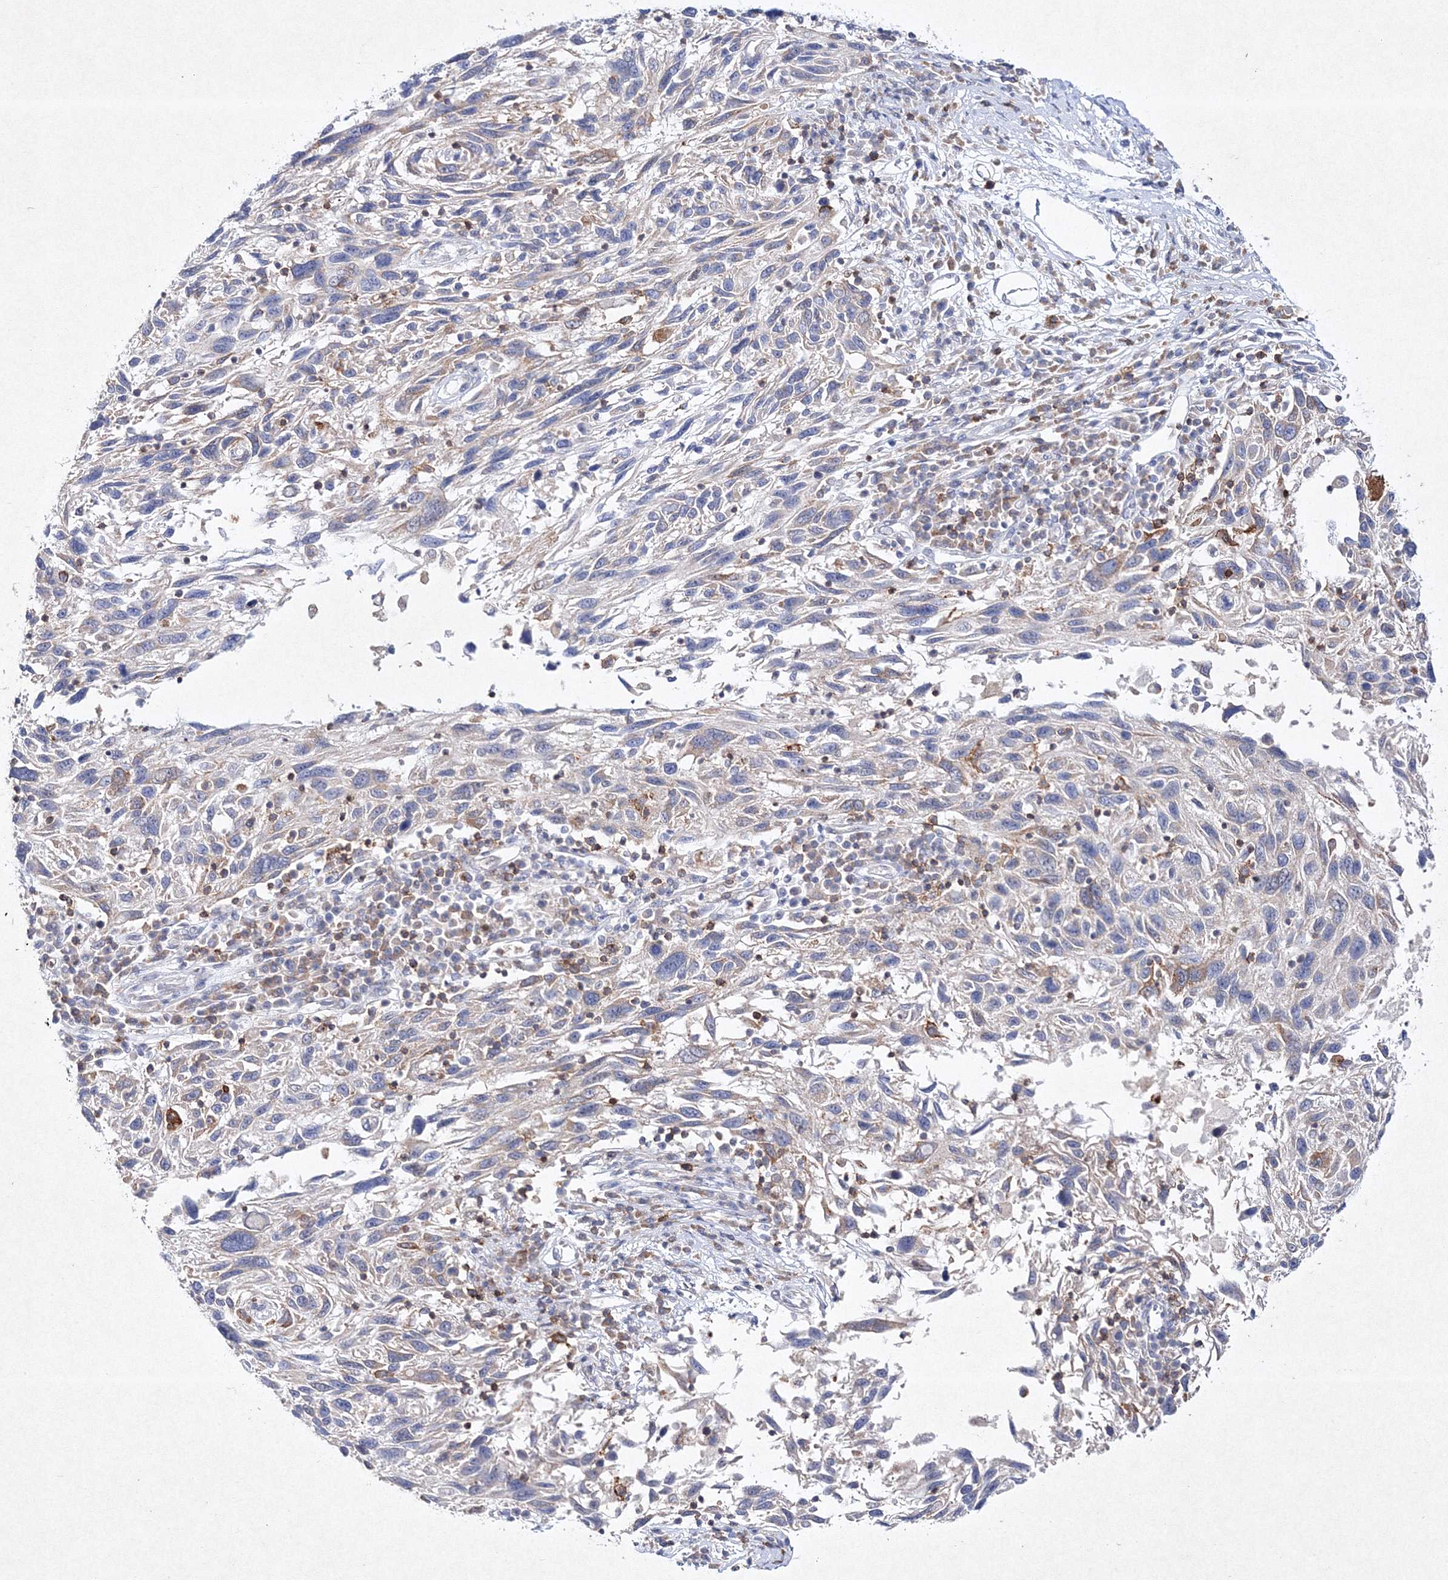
{"staining": {"intensity": "weak", "quantity": "25%-75%", "location": "cytoplasmic/membranous"}, "tissue": "melanoma", "cell_type": "Tumor cells", "image_type": "cancer", "snomed": [{"axis": "morphology", "description": "Malignant melanoma, NOS"}, {"axis": "topography", "description": "Skin"}], "caption": "Immunohistochemistry (IHC) (DAB (3,3'-diaminobenzidine)) staining of malignant melanoma exhibits weak cytoplasmic/membranous protein positivity in about 25%-75% of tumor cells.", "gene": "HCST", "patient": {"sex": "male", "age": 53}}